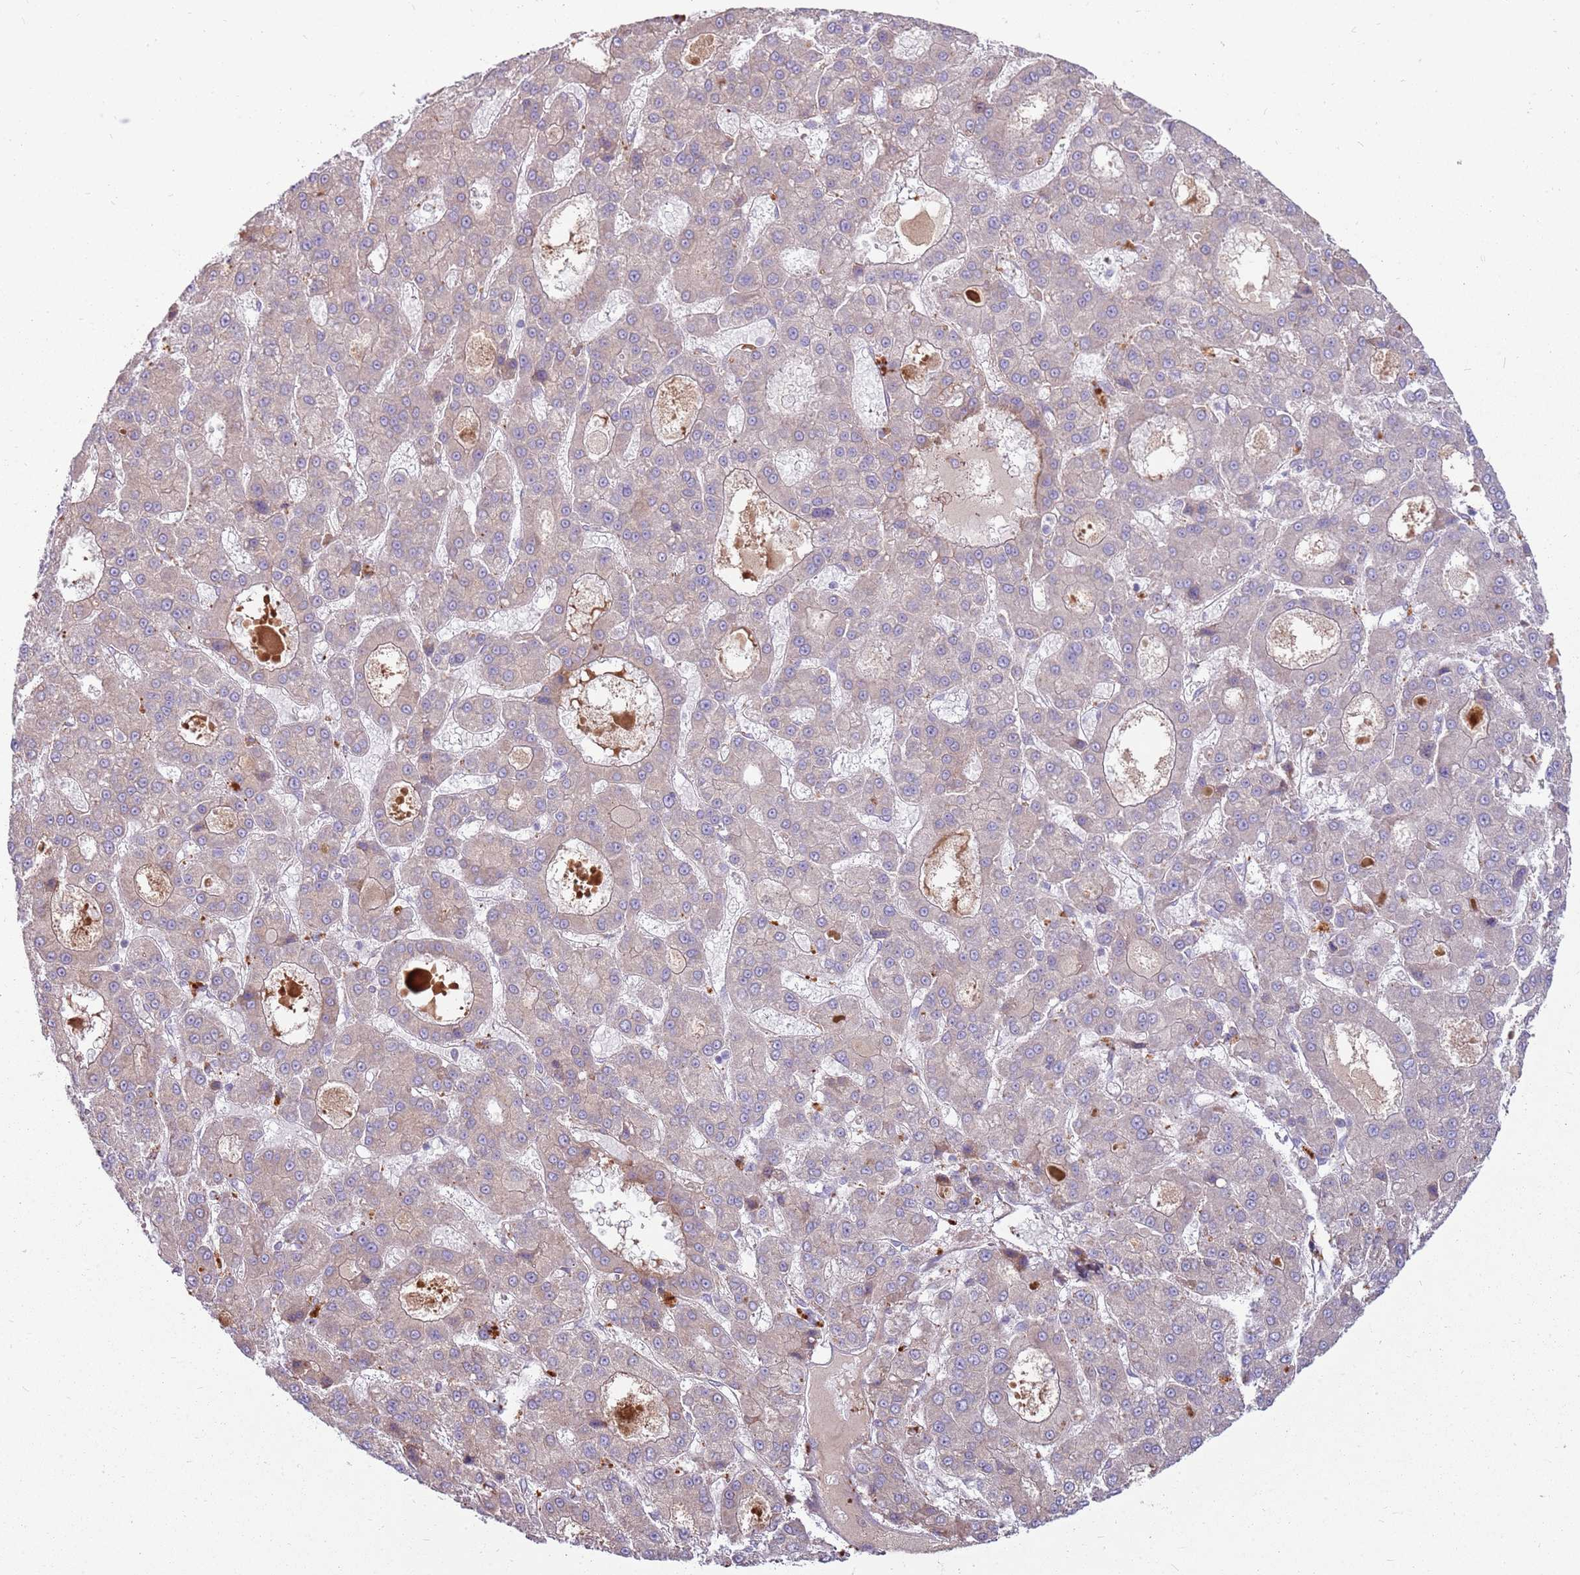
{"staining": {"intensity": "weak", "quantity": "25%-75%", "location": "cytoplasmic/membranous"}, "tissue": "liver cancer", "cell_type": "Tumor cells", "image_type": "cancer", "snomed": [{"axis": "morphology", "description": "Carcinoma, Hepatocellular, NOS"}, {"axis": "topography", "description": "Liver"}], "caption": "A photomicrograph showing weak cytoplasmic/membranous positivity in about 25%-75% of tumor cells in liver hepatocellular carcinoma, as visualized by brown immunohistochemical staining.", "gene": "EMC1", "patient": {"sex": "male", "age": 70}}